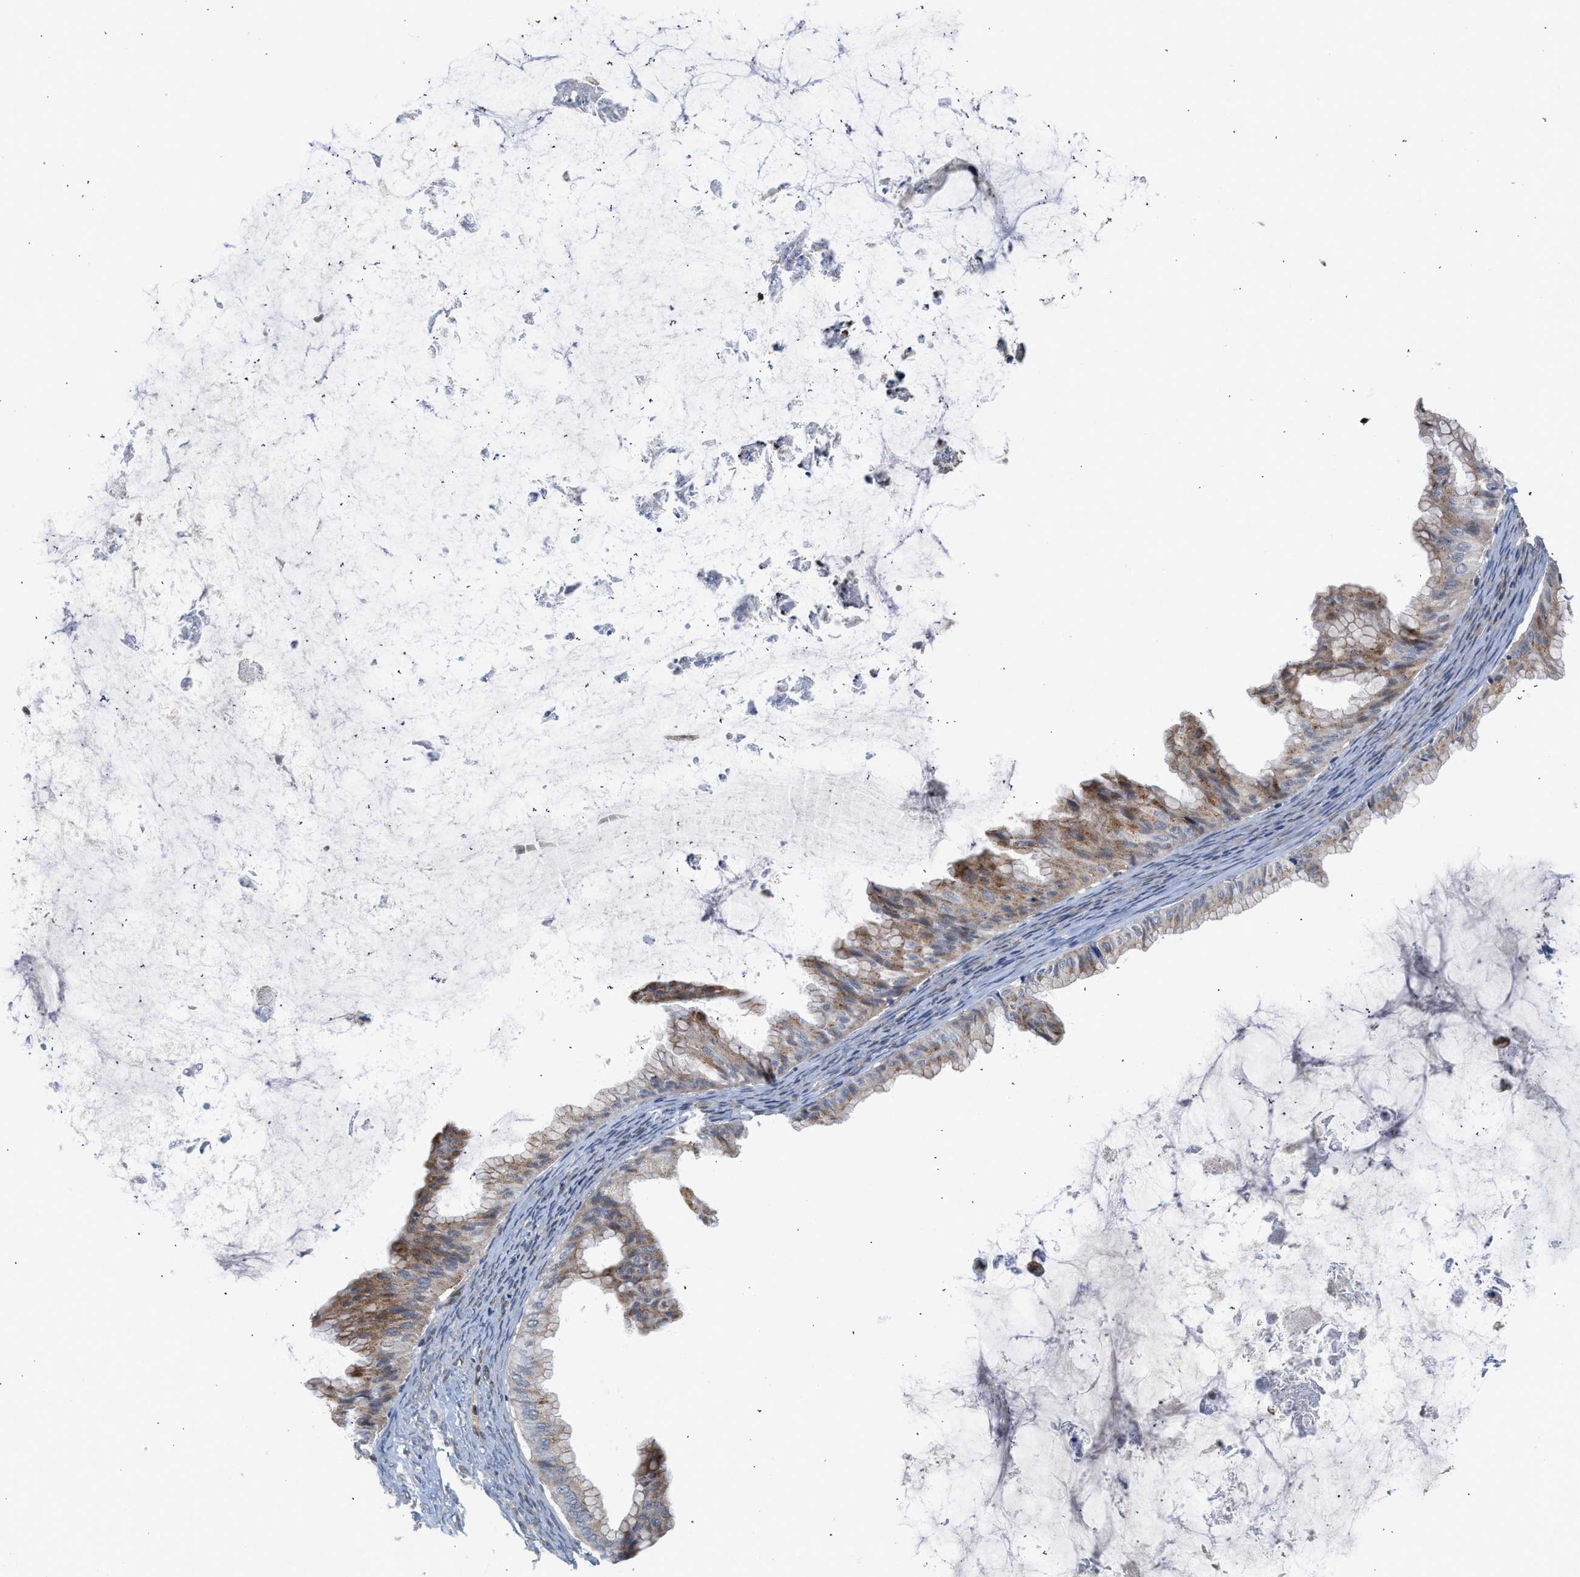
{"staining": {"intensity": "moderate", "quantity": "25%-75%", "location": "cytoplasmic/membranous"}, "tissue": "ovarian cancer", "cell_type": "Tumor cells", "image_type": "cancer", "snomed": [{"axis": "morphology", "description": "Cystadenocarcinoma, mucinous, NOS"}, {"axis": "topography", "description": "Ovary"}], "caption": "This is an image of immunohistochemistry staining of ovarian cancer, which shows moderate expression in the cytoplasmic/membranous of tumor cells.", "gene": "PIM1", "patient": {"sex": "female", "age": 61}}